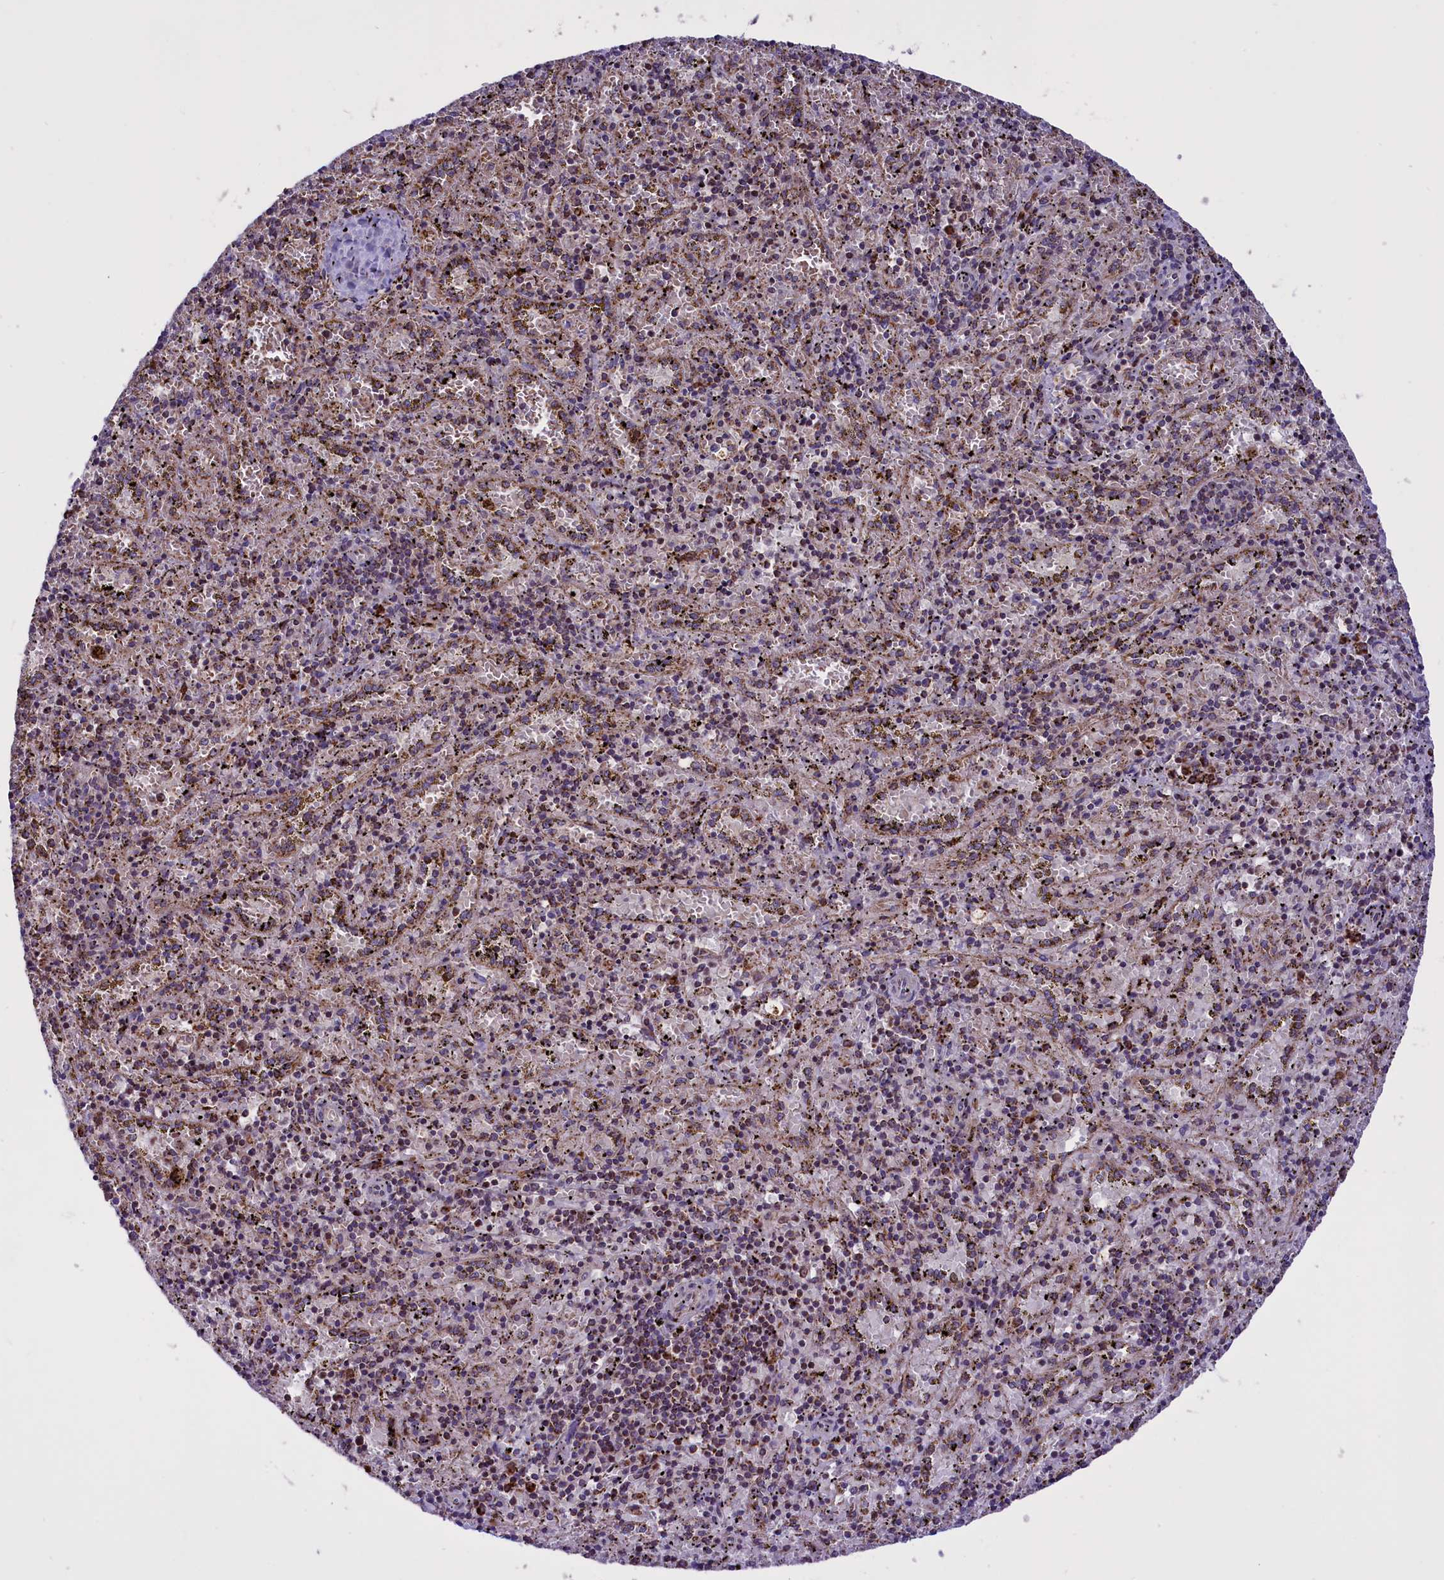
{"staining": {"intensity": "moderate", "quantity": "25%-75%", "location": "cytoplasmic/membranous"}, "tissue": "spleen", "cell_type": "Cells in red pulp", "image_type": "normal", "snomed": [{"axis": "morphology", "description": "Normal tissue, NOS"}, {"axis": "topography", "description": "Spleen"}], "caption": "This image demonstrates immunohistochemistry (IHC) staining of unremarkable human spleen, with medium moderate cytoplasmic/membranous expression in about 25%-75% of cells in red pulp.", "gene": "NDUFS5", "patient": {"sex": "male", "age": 11}}